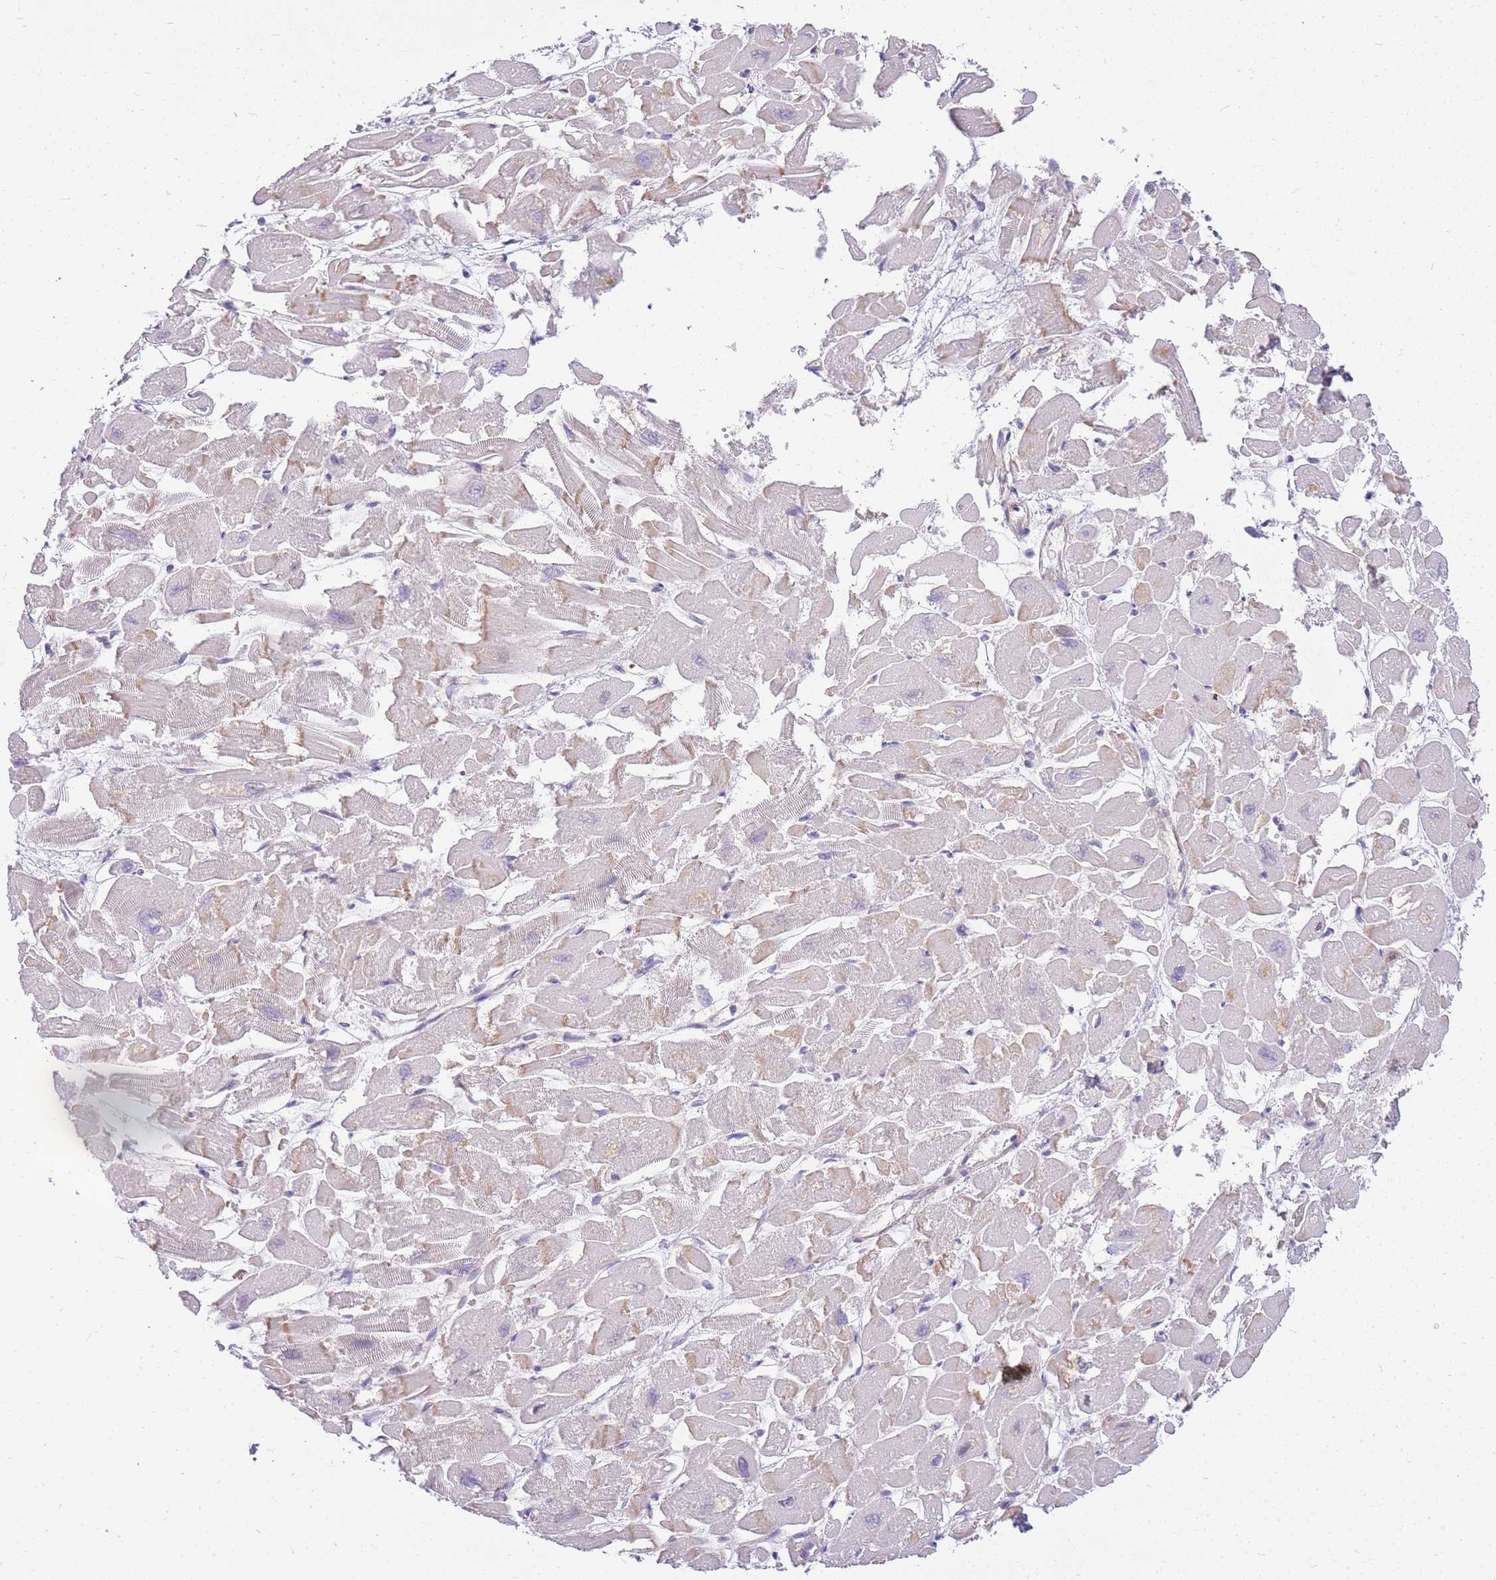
{"staining": {"intensity": "negative", "quantity": "none", "location": "none"}, "tissue": "heart muscle", "cell_type": "Cardiomyocytes", "image_type": "normal", "snomed": [{"axis": "morphology", "description": "Normal tissue, NOS"}, {"axis": "topography", "description": "Heart"}], "caption": "A histopathology image of human heart muscle is negative for staining in cardiomyocytes. (DAB immunohistochemistry visualized using brightfield microscopy, high magnification).", "gene": "CLBA1", "patient": {"sex": "male", "age": 54}}